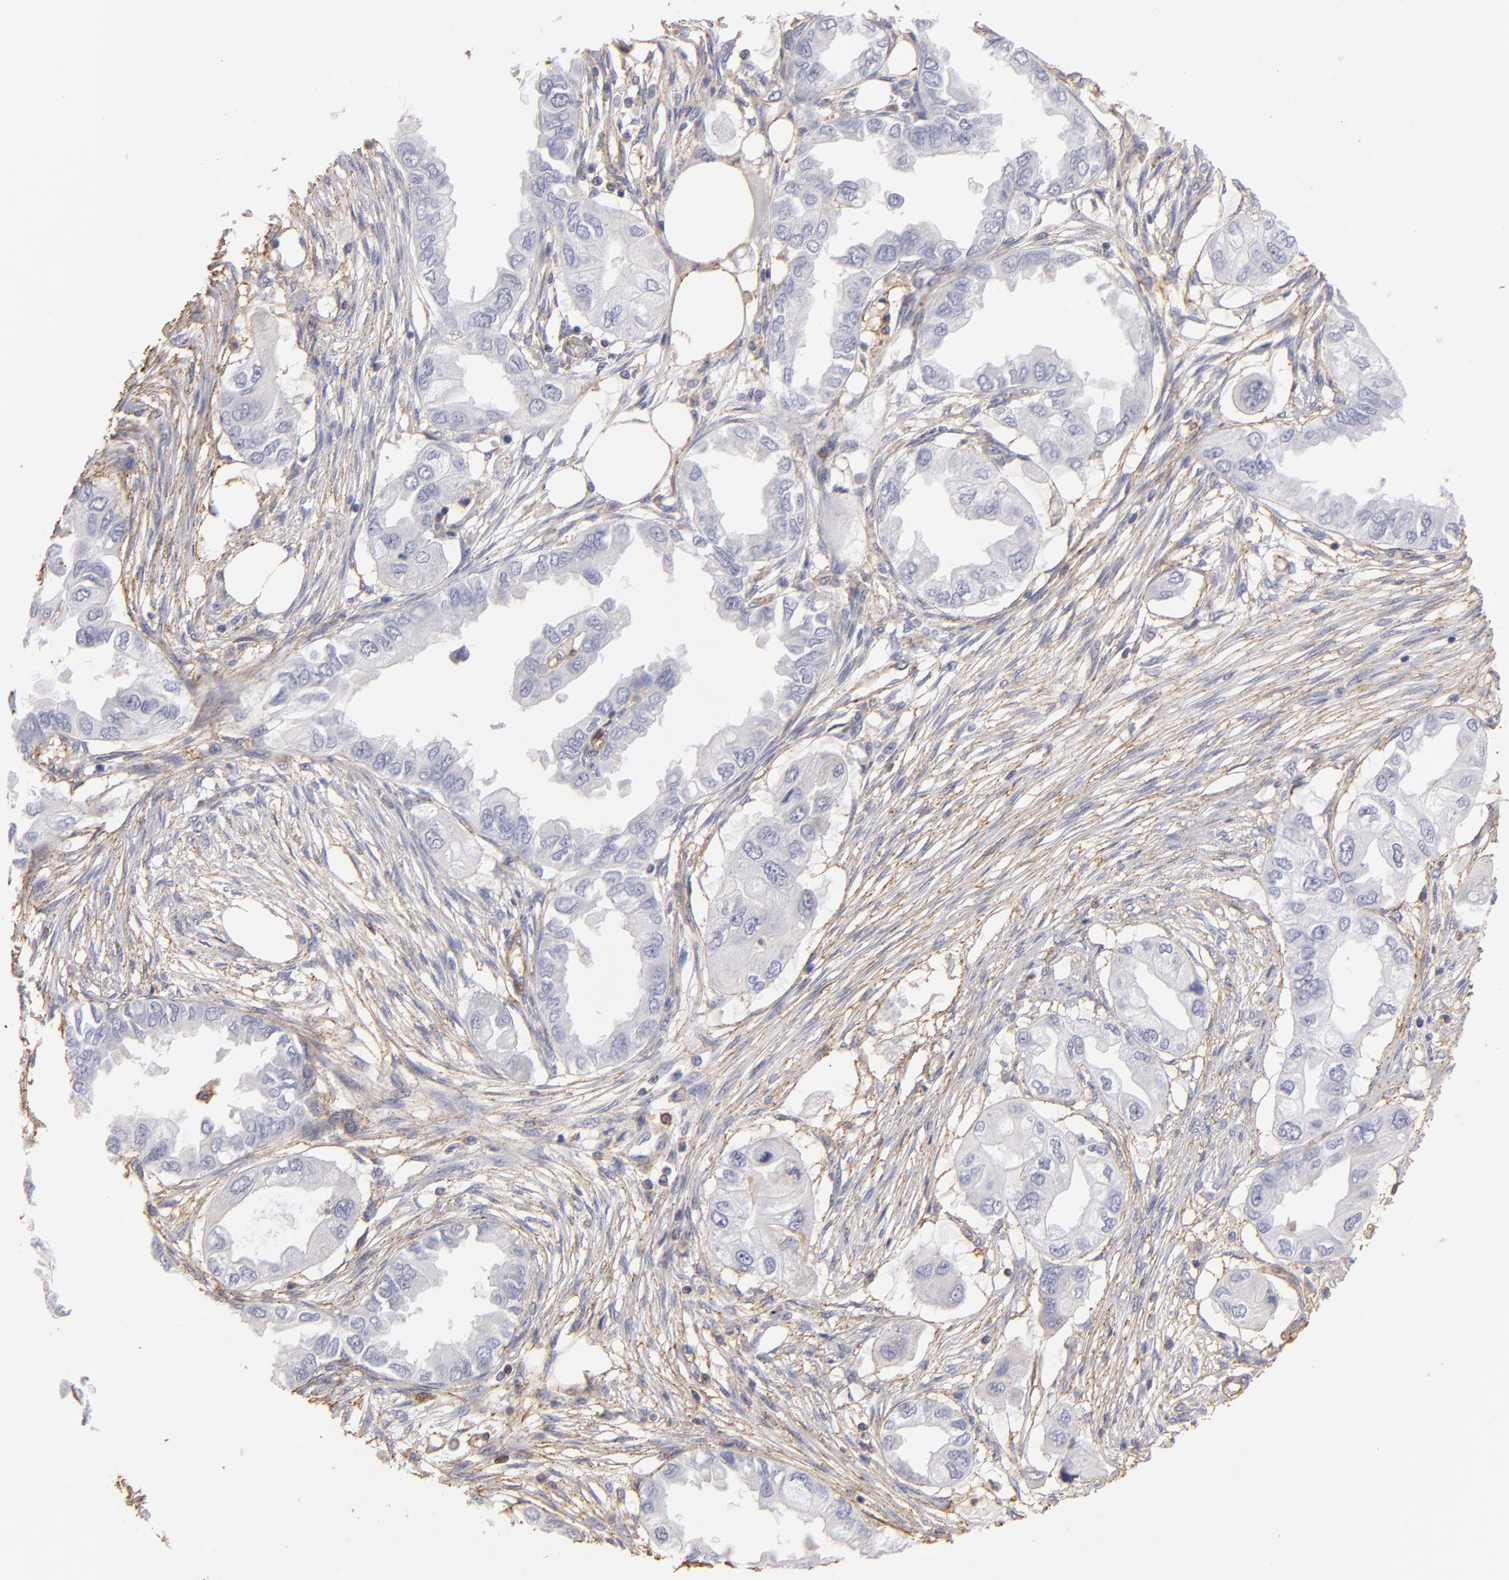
{"staining": {"intensity": "negative", "quantity": "none", "location": "none"}, "tissue": "endometrial cancer", "cell_type": "Tumor cells", "image_type": "cancer", "snomed": [{"axis": "morphology", "description": "Adenocarcinoma, NOS"}, {"axis": "topography", "description": "Endometrium"}], "caption": "The histopathology image displays no staining of tumor cells in endometrial cancer. (DAB (3,3'-diaminobenzidine) immunohistochemistry with hematoxylin counter stain).", "gene": "ABCB1", "patient": {"sex": "female", "age": 67}}